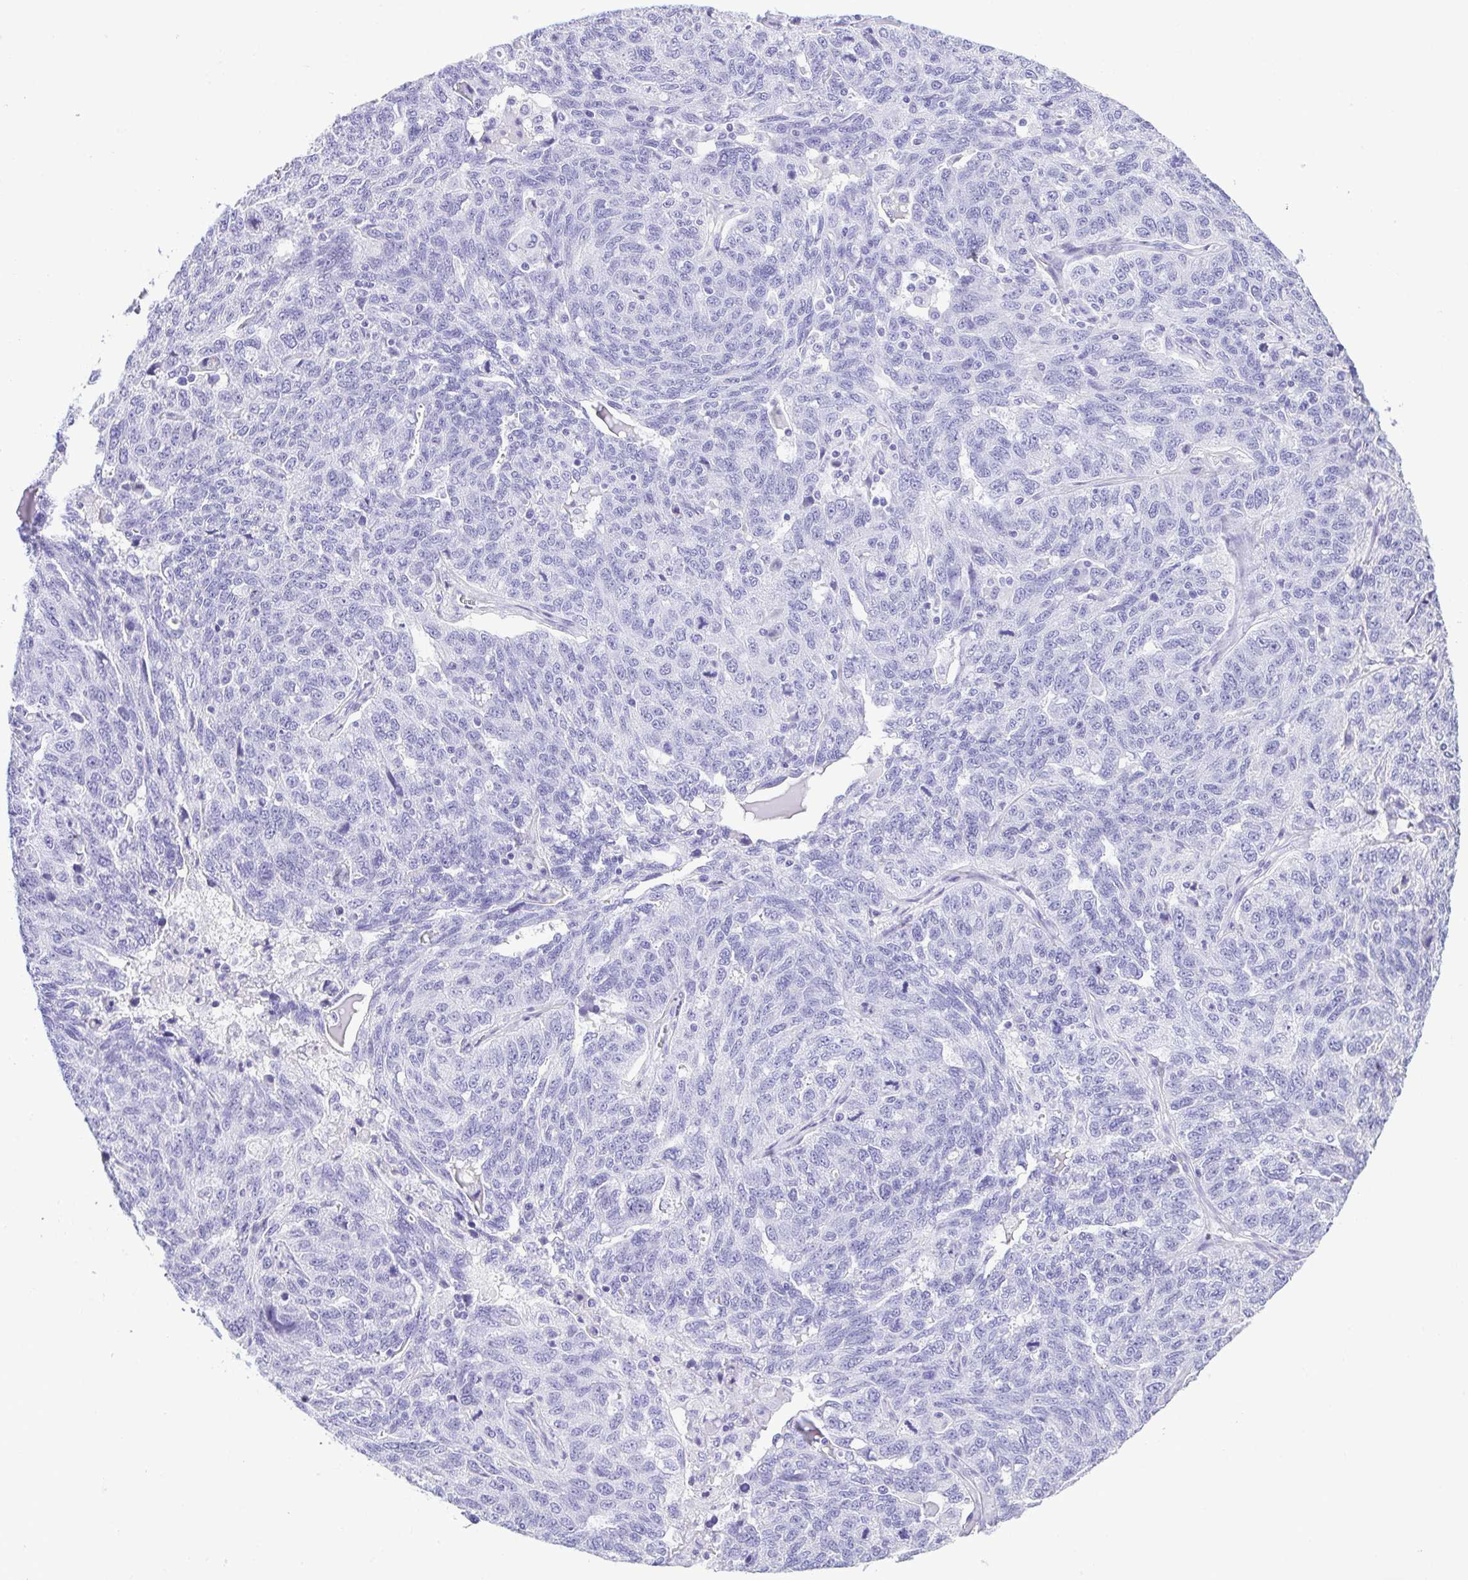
{"staining": {"intensity": "negative", "quantity": "none", "location": "none"}, "tissue": "ovarian cancer", "cell_type": "Tumor cells", "image_type": "cancer", "snomed": [{"axis": "morphology", "description": "Cystadenocarcinoma, serous, NOS"}, {"axis": "topography", "description": "Ovary"}], "caption": "High magnification brightfield microscopy of ovarian serous cystadenocarcinoma stained with DAB (brown) and counterstained with hematoxylin (blue): tumor cells show no significant expression. Brightfield microscopy of immunohistochemistry stained with DAB (brown) and hematoxylin (blue), captured at high magnification.", "gene": "CDSN", "patient": {"sex": "female", "age": 71}}